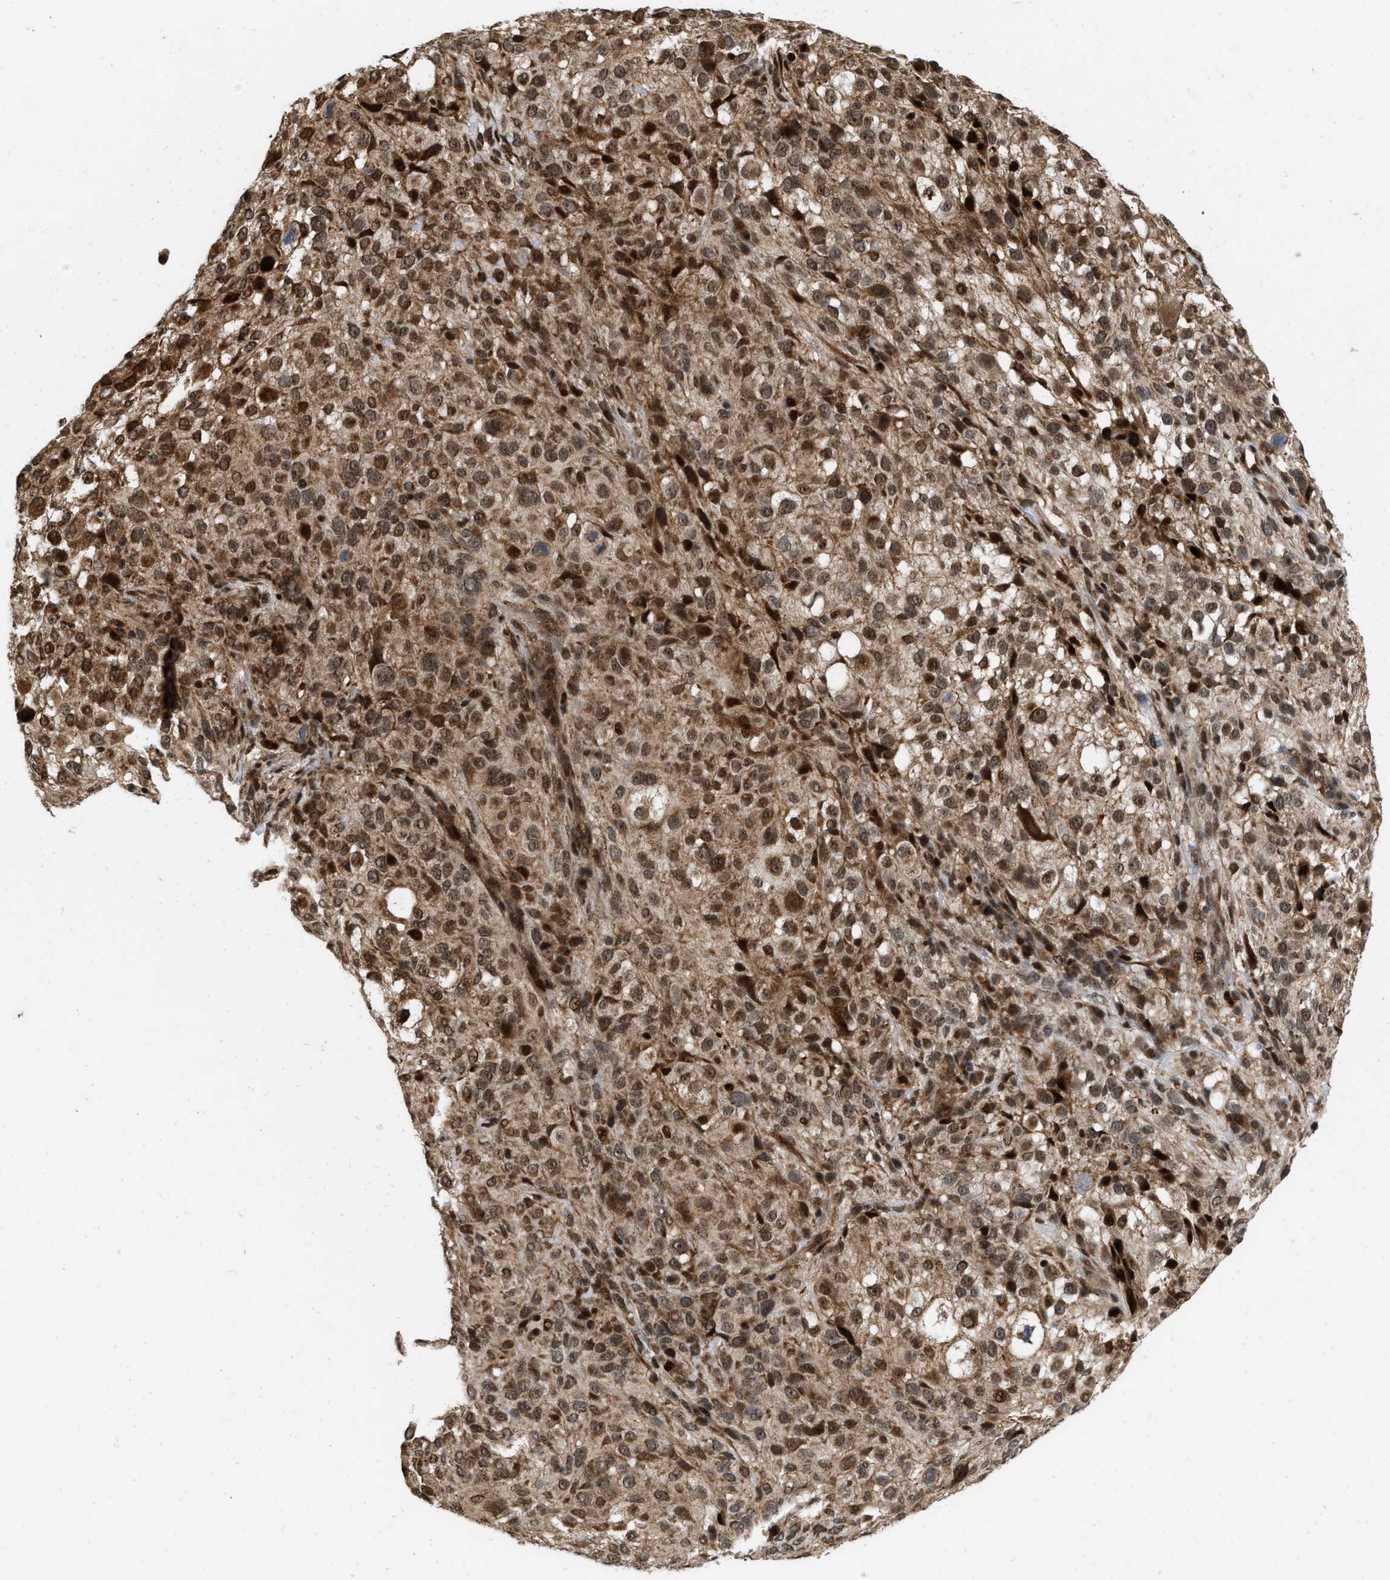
{"staining": {"intensity": "moderate", "quantity": ">75%", "location": "cytoplasmic/membranous,nuclear"}, "tissue": "melanoma", "cell_type": "Tumor cells", "image_type": "cancer", "snomed": [{"axis": "morphology", "description": "Necrosis, NOS"}, {"axis": "morphology", "description": "Malignant melanoma, NOS"}, {"axis": "topography", "description": "Skin"}], "caption": "Malignant melanoma was stained to show a protein in brown. There is medium levels of moderate cytoplasmic/membranous and nuclear staining in approximately >75% of tumor cells.", "gene": "ANKRD11", "patient": {"sex": "female", "age": 87}}